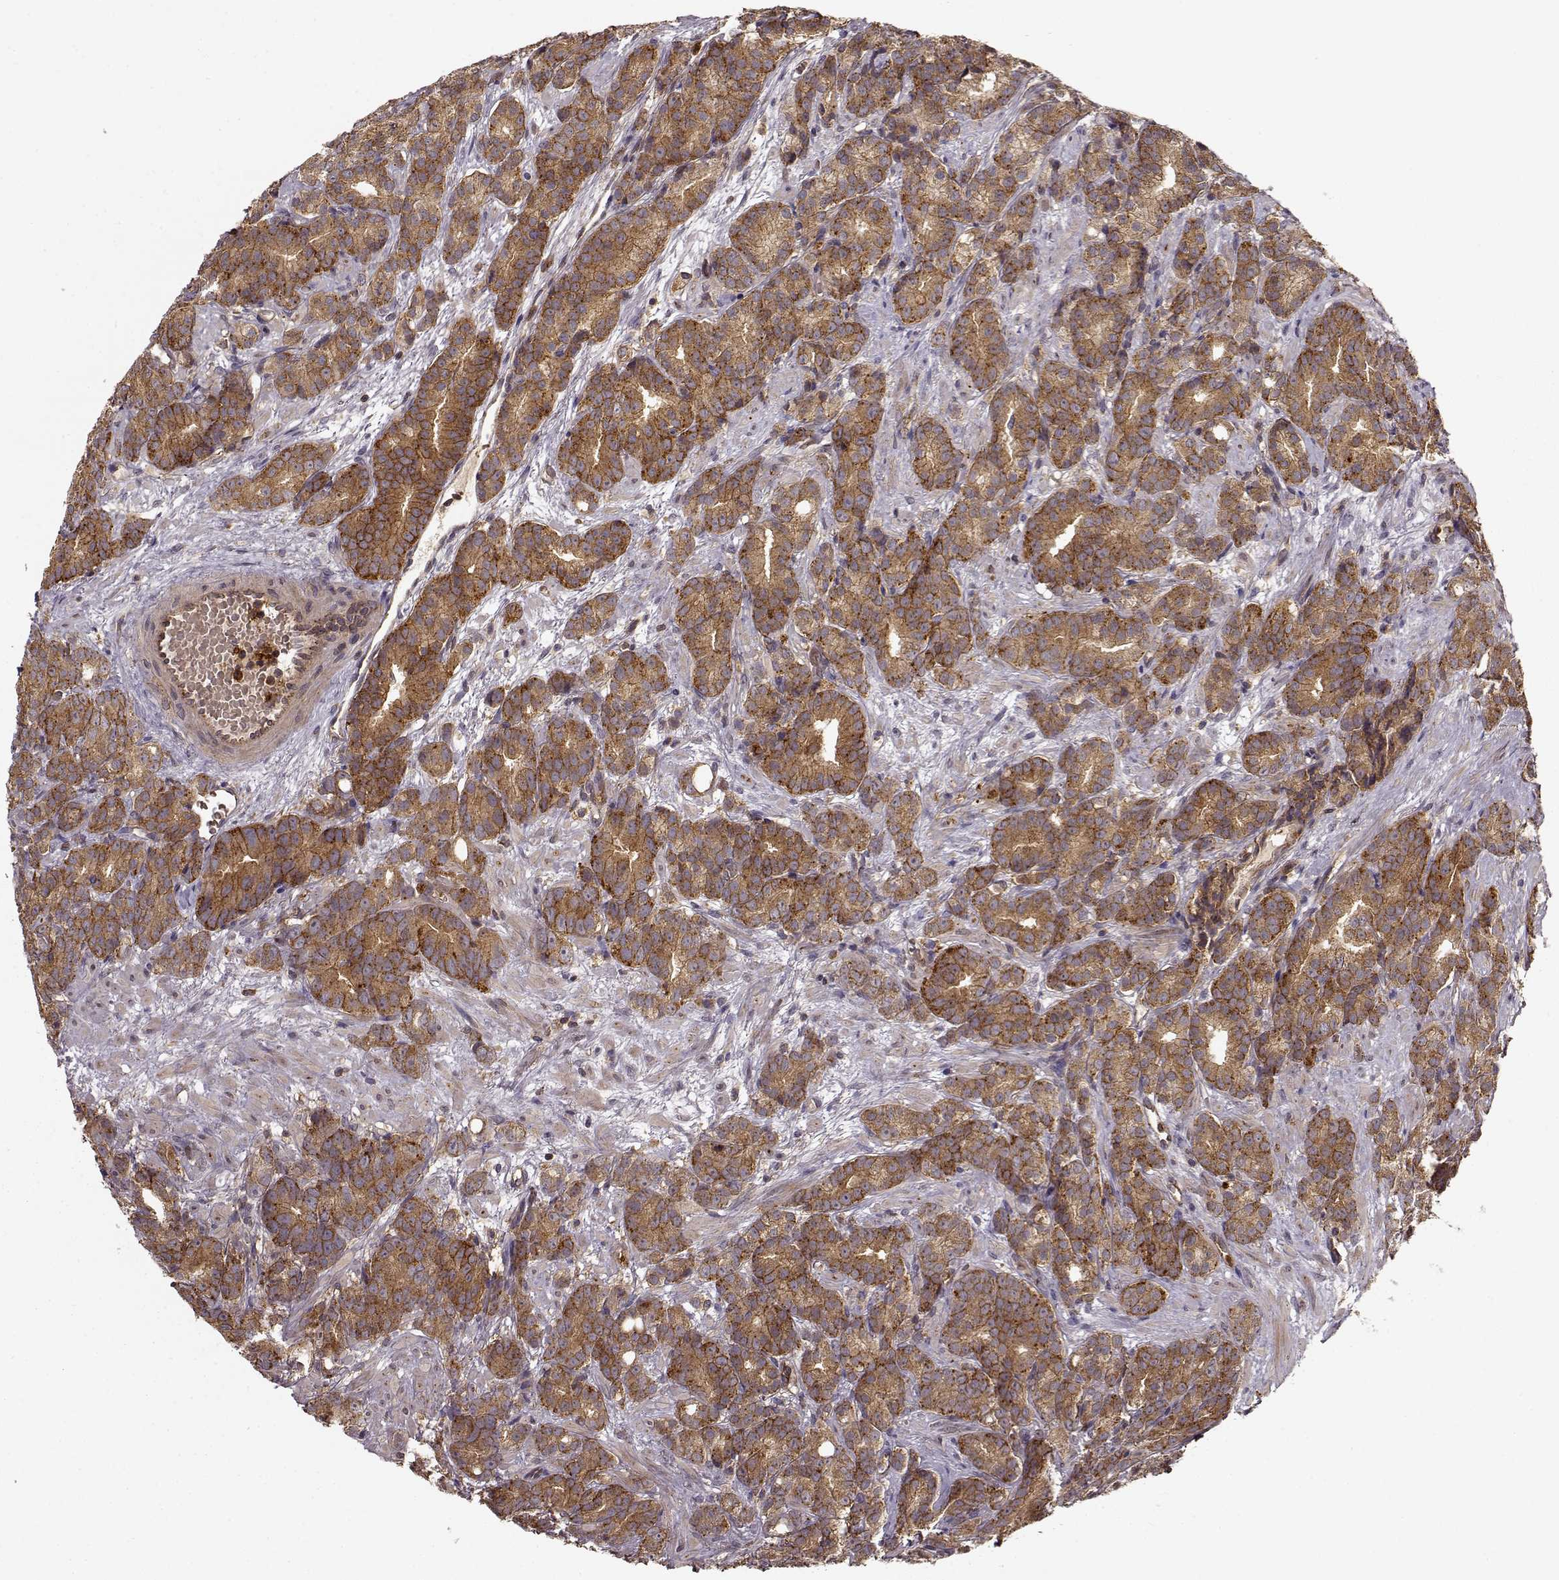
{"staining": {"intensity": "strong", "quantity": ">75%", "location": "cytoplasmic/membranous"}, "tissue": "prostate cancer", "cell_type": "Tumor cells", "image_type": "cancer", "snomed": [{"axis": "morphology", "description": "Adenocarcinoma, High grade"}, {"axis": "topography", "description": "Prostate"}], "caption": "Tumor cells demonstrate high levels of strong cytoplasmic/membranous expression in approximately >75% of cells in prostate cancer (high-grade adenocarcinoma). Nuclei are stained in blue.", "gene": "IFRD2", "patient": {"sex": "male", "age": 90}}